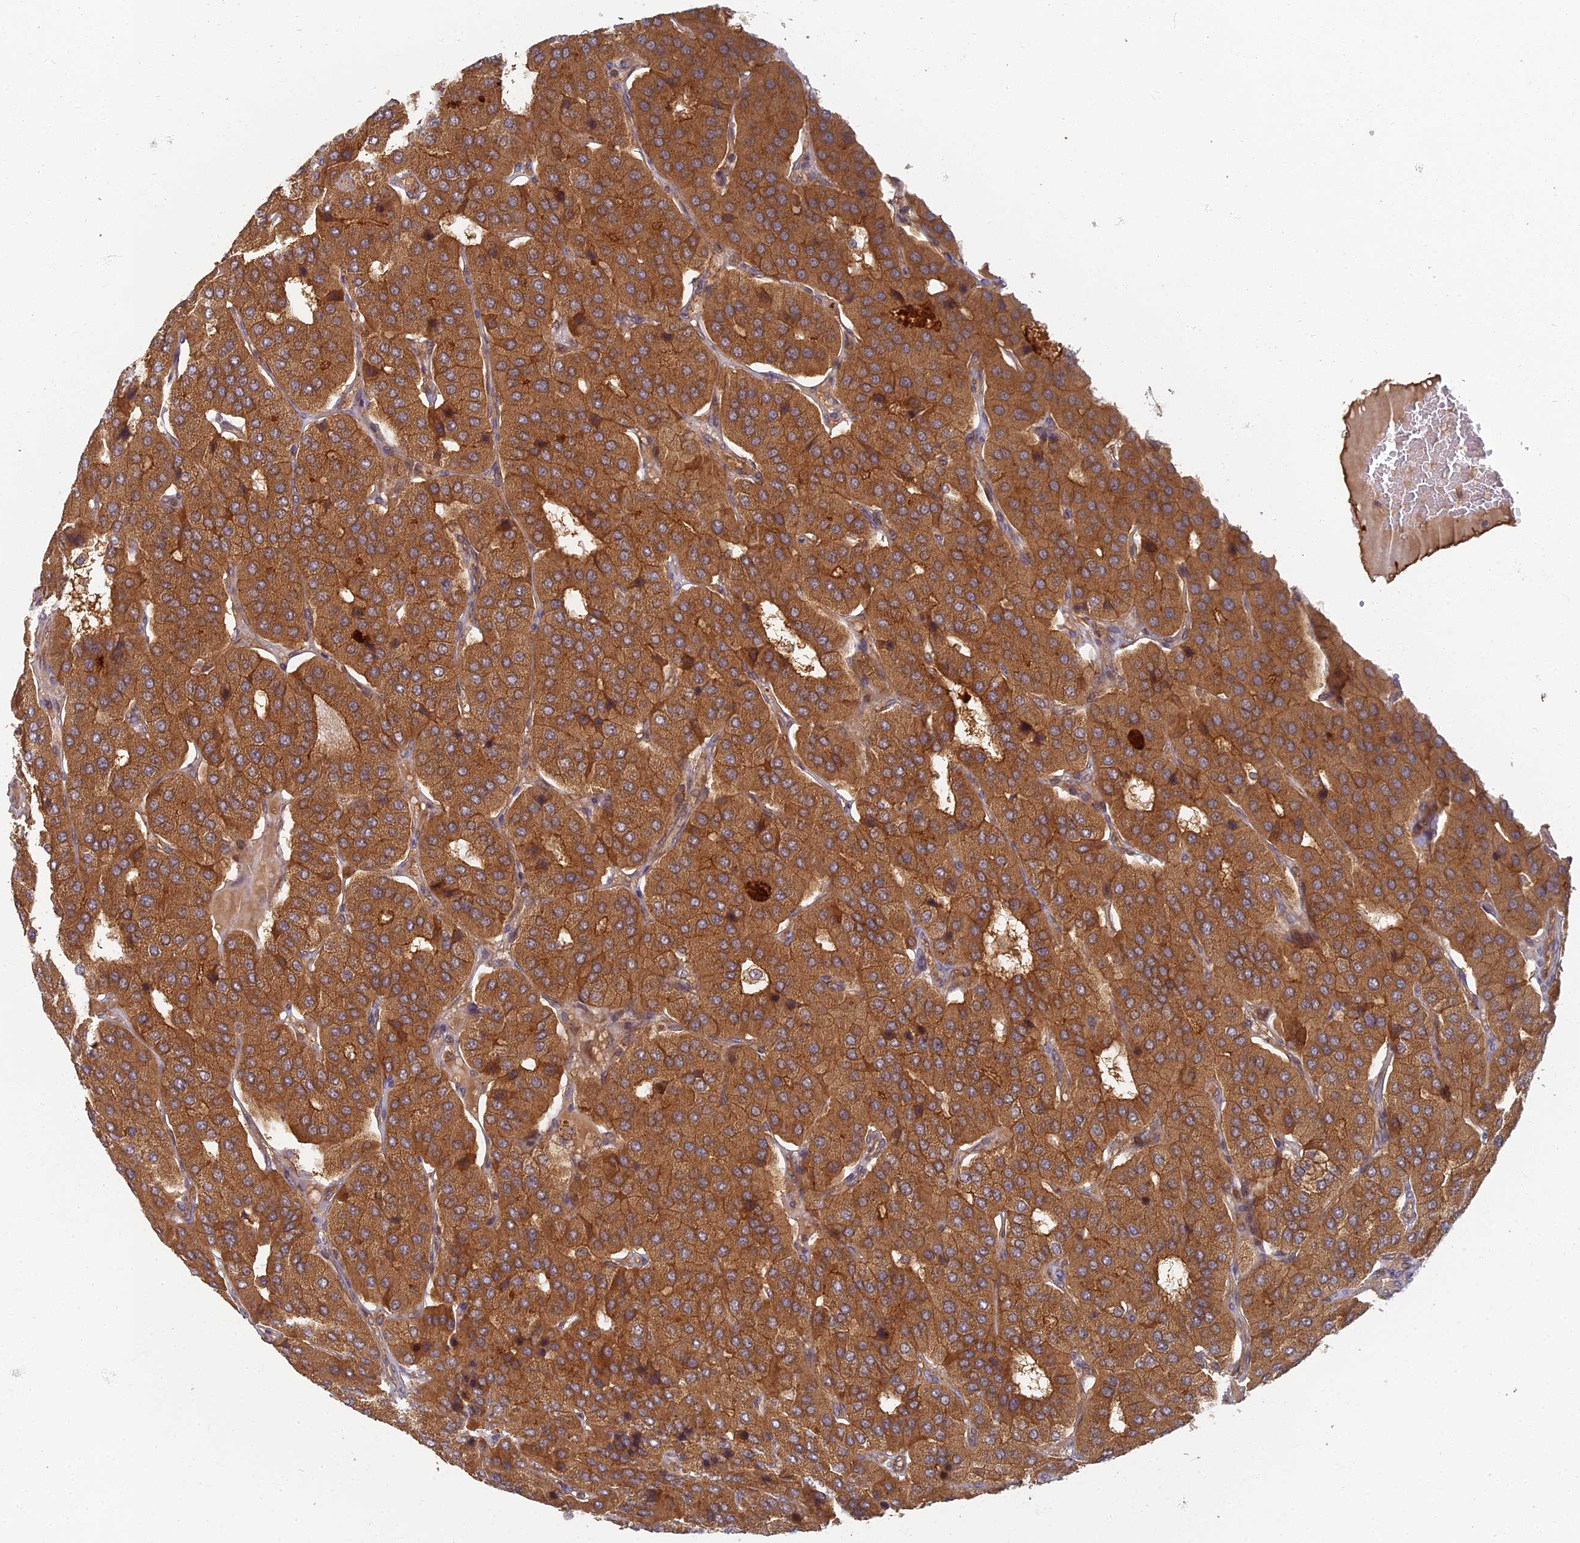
{"staining": {"intensity": "strong", "quantity": ">75%", "location": "cytoplasmic/membranous"}, "tissue": "parathyroid gland", "cell_type": "Glandular cells", "image_type": "normal", "snomed": [{"axis": "morphology", "description": "Normal tissue, NOS"}, {"axis": "morphology", "description": "Adenoma, NOS"}, {"axis": "topography", "description": "Parathyroid gland"}], "caption": "Protein expression by immunohistochemistry shows strong cytoplasmic/membranous staining in approximately >75% of glandular cells in unremarkable parathyroid gland.", "gene": "INO80D", "patient": {"sex": "female", "age": 86}}